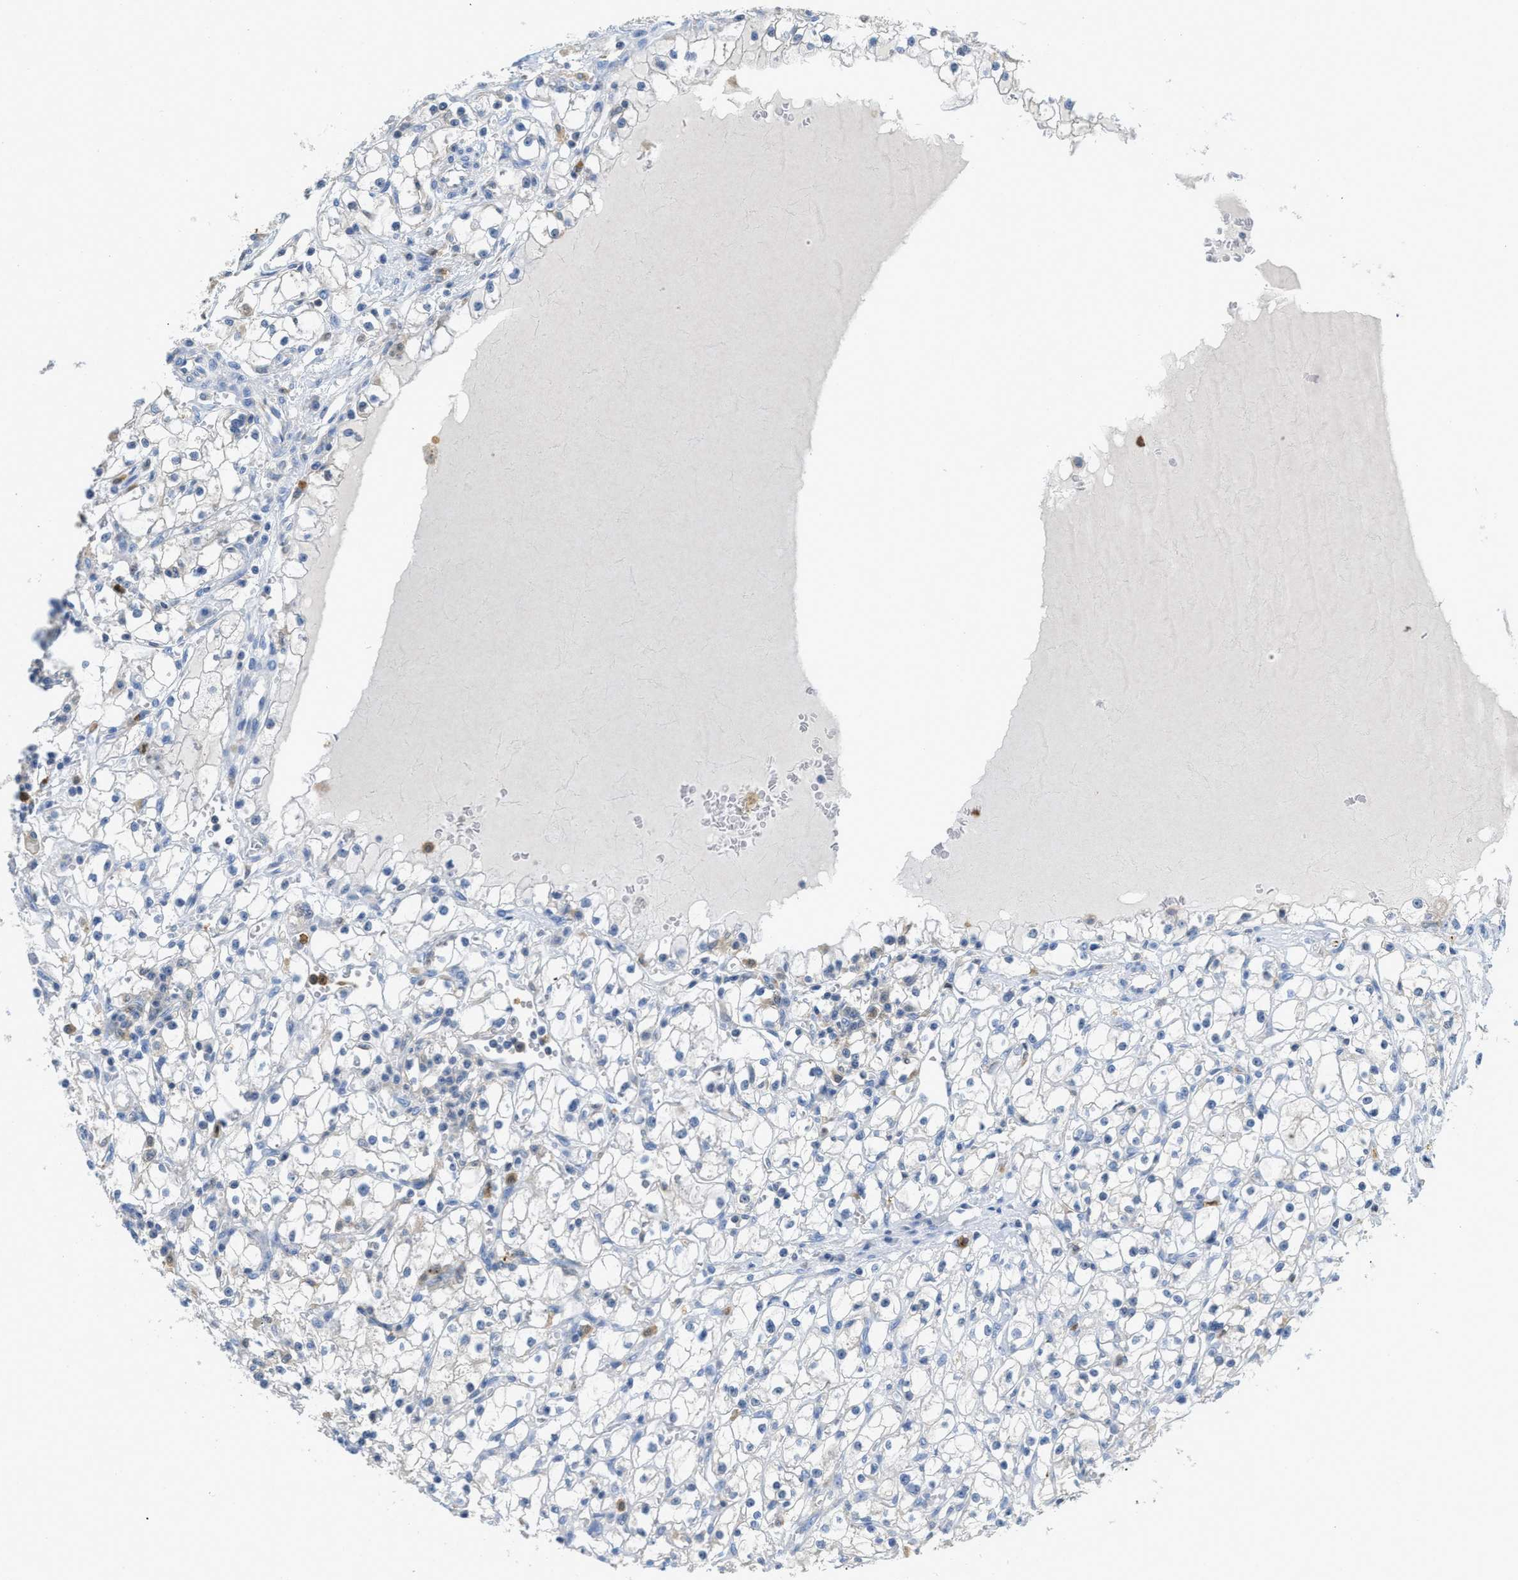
{"staining": {"intensity": "negative", "quantity": "none", "location": "none"}, "tissue": "renal cancer", "cell_type": "Tumor cells", "image_type": "cancer", "snomed": [{"axis": "morphology", "description": "Adenocarcinoma, NOS"}, {"axis": "topography", "description": "Kidney"}], "caption": "This image is of renal cancer stained with IHC to label a protein in brown with the nuclei are counter-stained blue. There is no positivity in tumor cells.", "gene": "SERPINB1", "patient": {"sex": "male", "age": 56}}